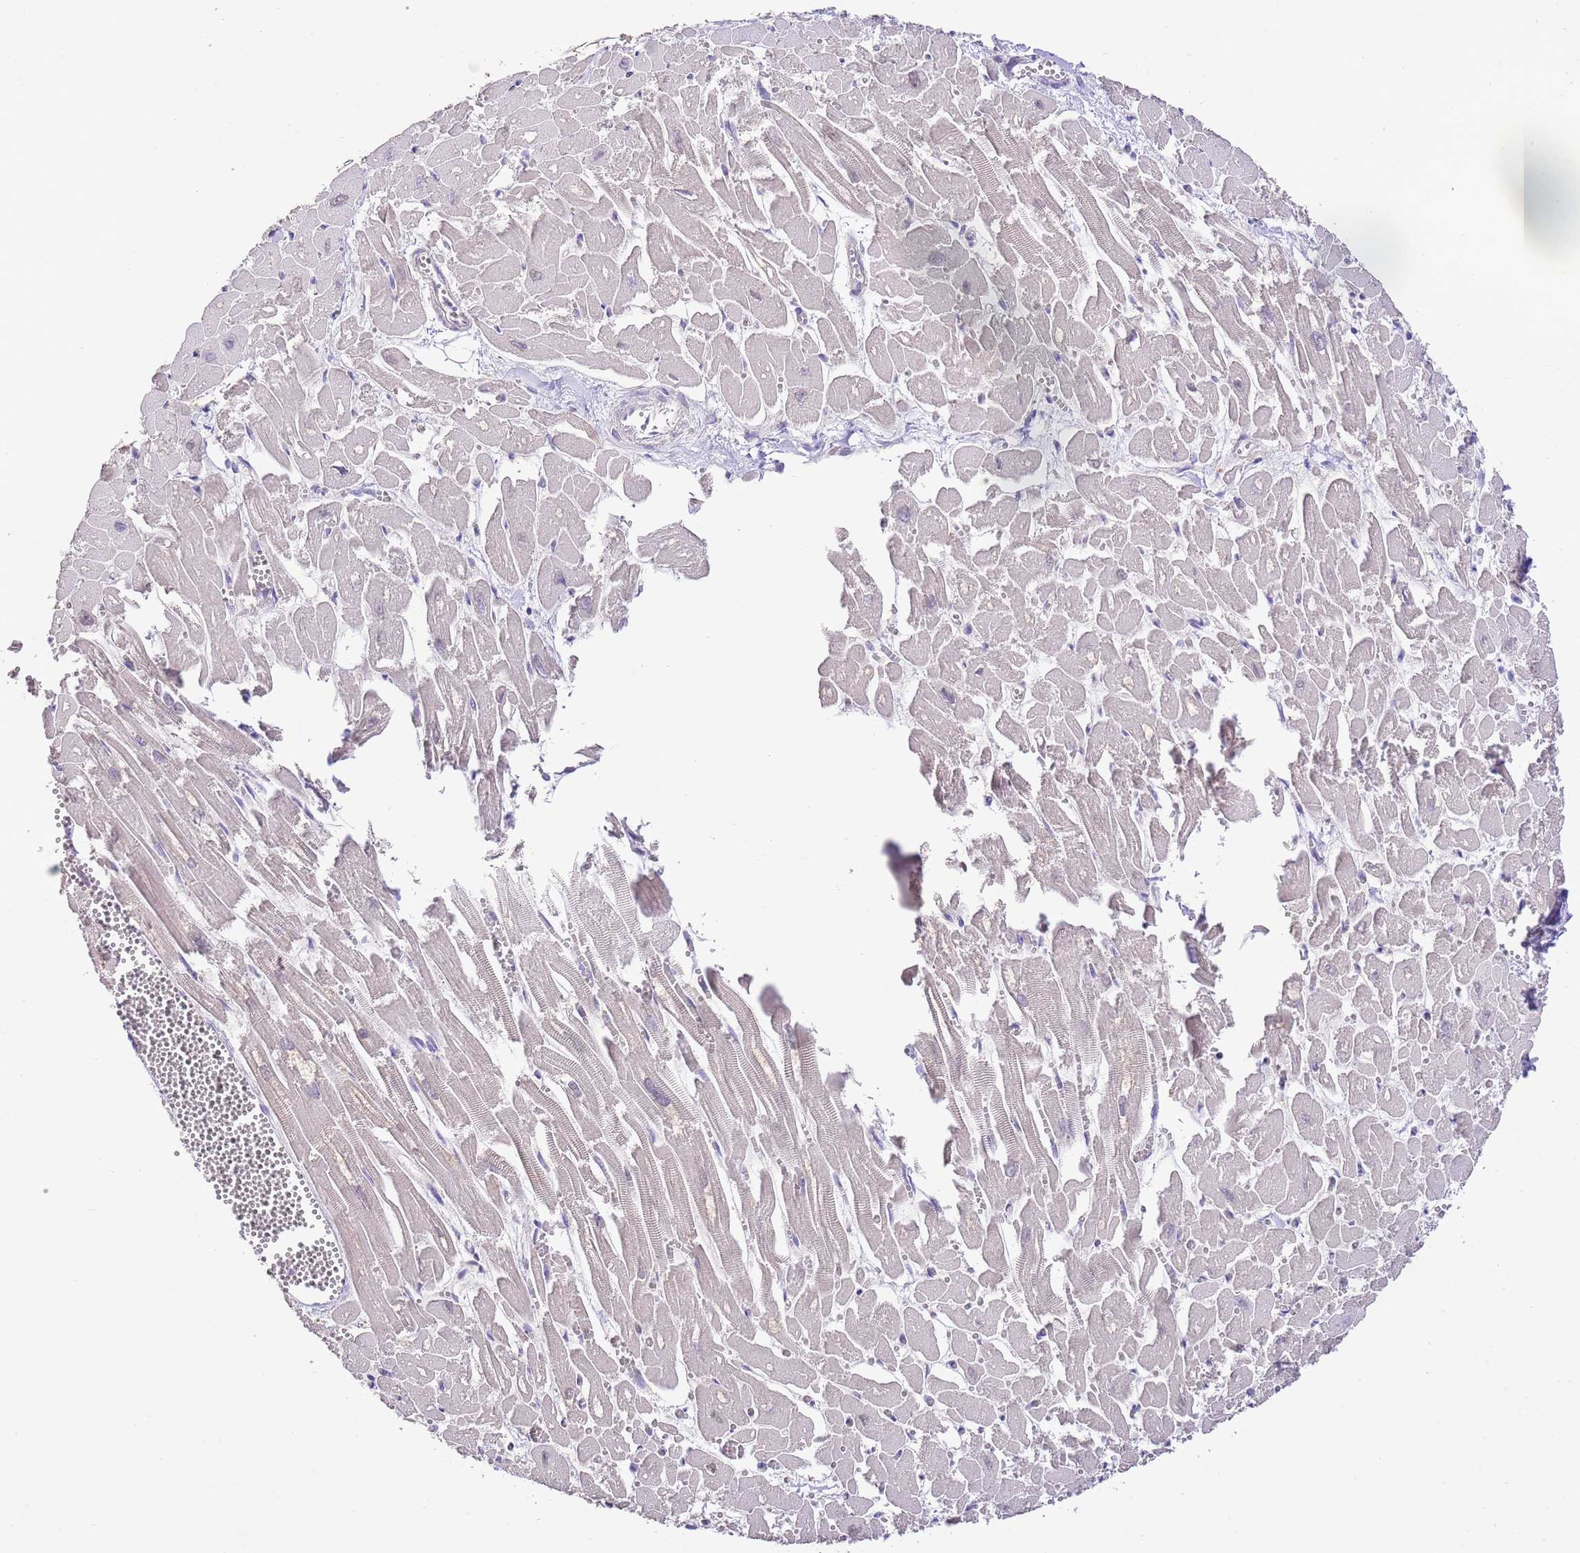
{"staining": {"intensity": "weak", "quantity": "<25%", "location": "cytoplasmic/membranous,nuclear"}, "tissue": "heart muscle", "cell_type": "Cardiomyocytes", "image_type": "normal", "snomed": [{"axis": "morphology", "description": "Normal tissue, NOS"}, {"axis": "topography", "description": "Heart"}], "caption": "Benign heart muscle was stained to show a protein in brown. There is no significant positivity in cardiomyocytes.", "gene": "IZUMO4", "patient": {"sex": "male", "age": 54}}